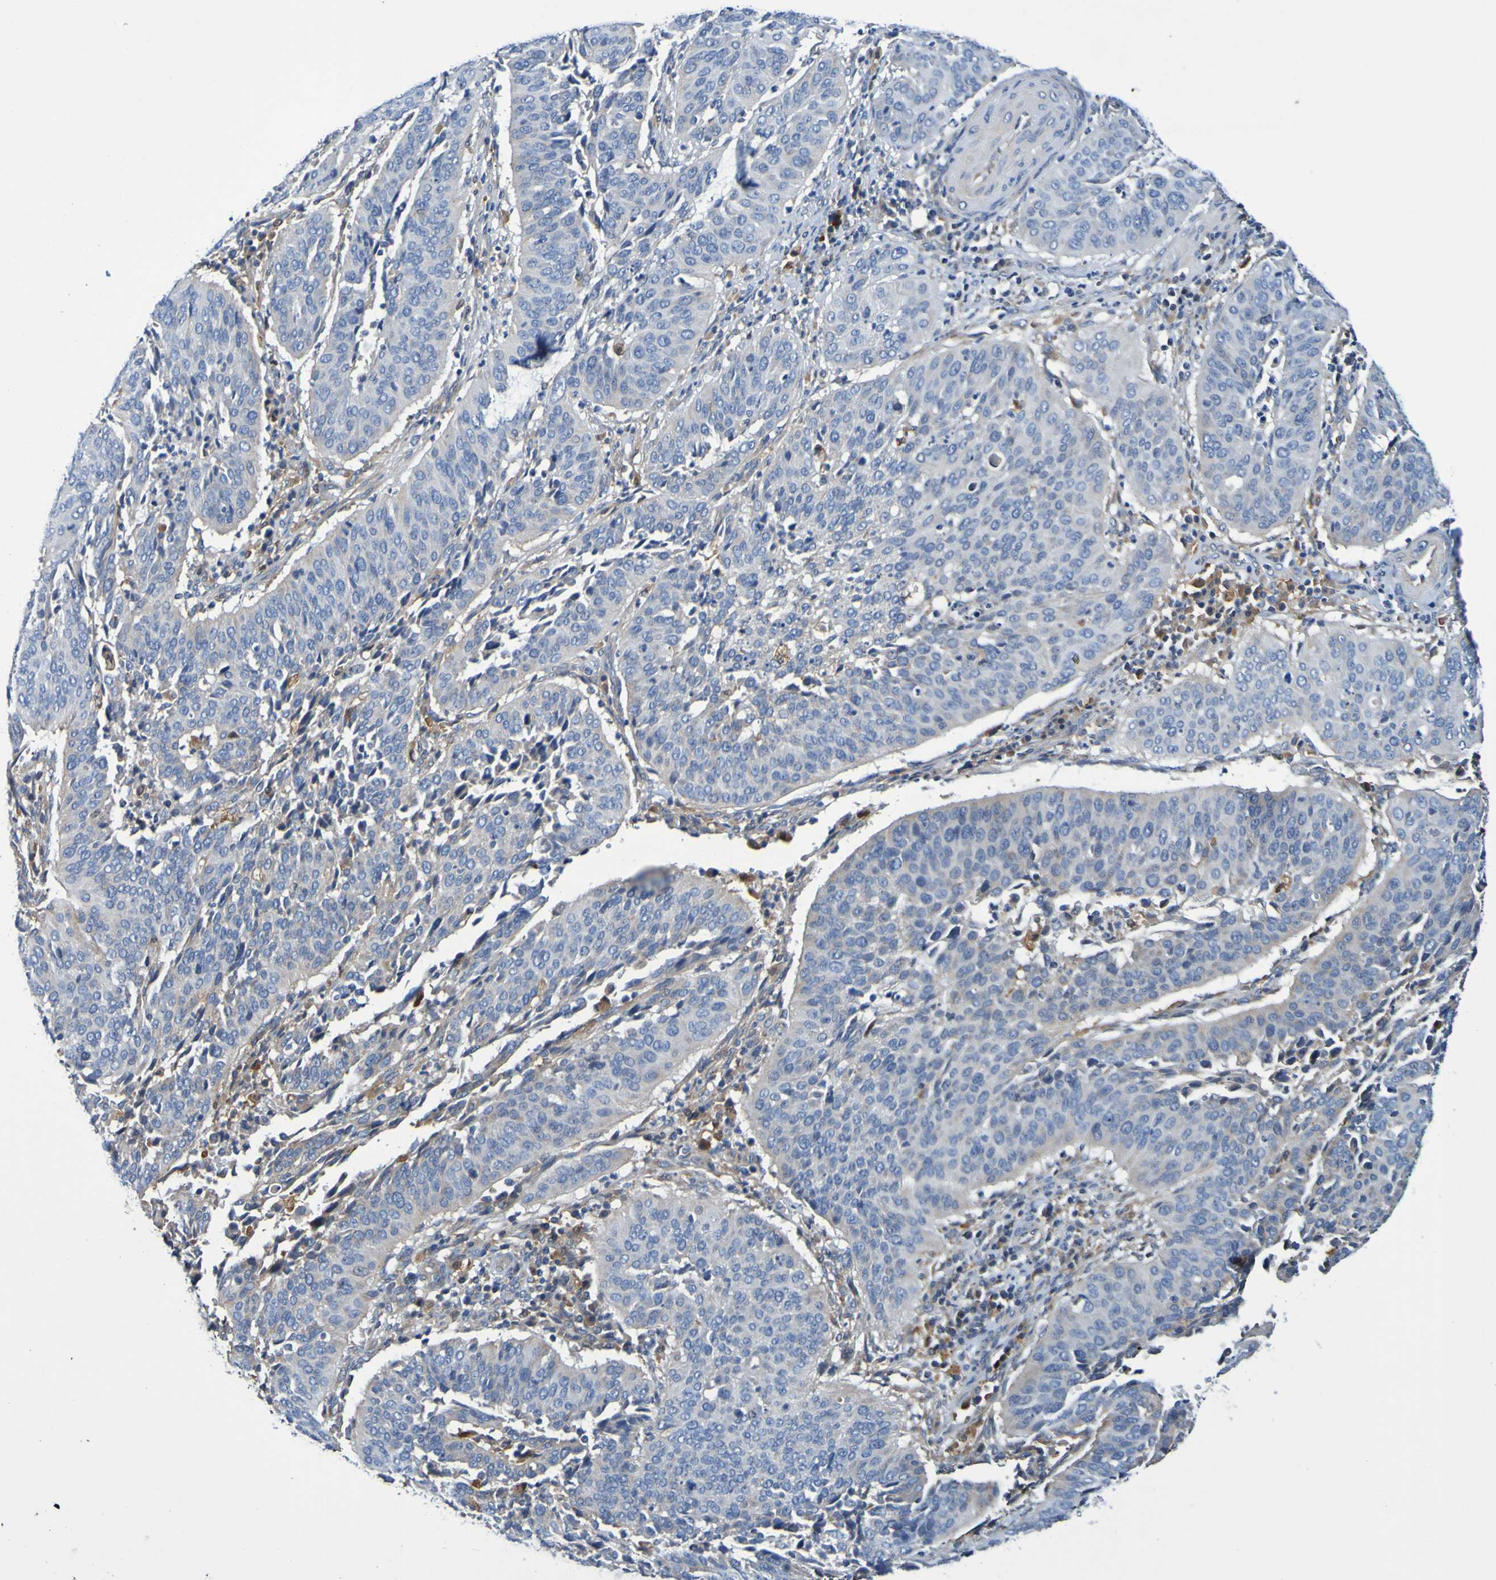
{"staining": {"intensity": "negative", "quantity": "none", "location": "none"}, "tissue": "cervical cancer", "cell_type": "Tumor cells", "image_type": "cancer", "snomed": [{"axis": "morphology", "description": "Normal tissue, NOS"}, {"axis": "morphology", "description": "Squamous cell carcinoma, NOS"}, {"axis": "topography", "description": "Cervix"}], "caption": "Cervical cancer (squamous cell carcinoma) was stained to show a protein in brown. There is no significant expression in tumor cells.", "gene": "METAP2", "patient": {"sex": "female", "age": 39}}